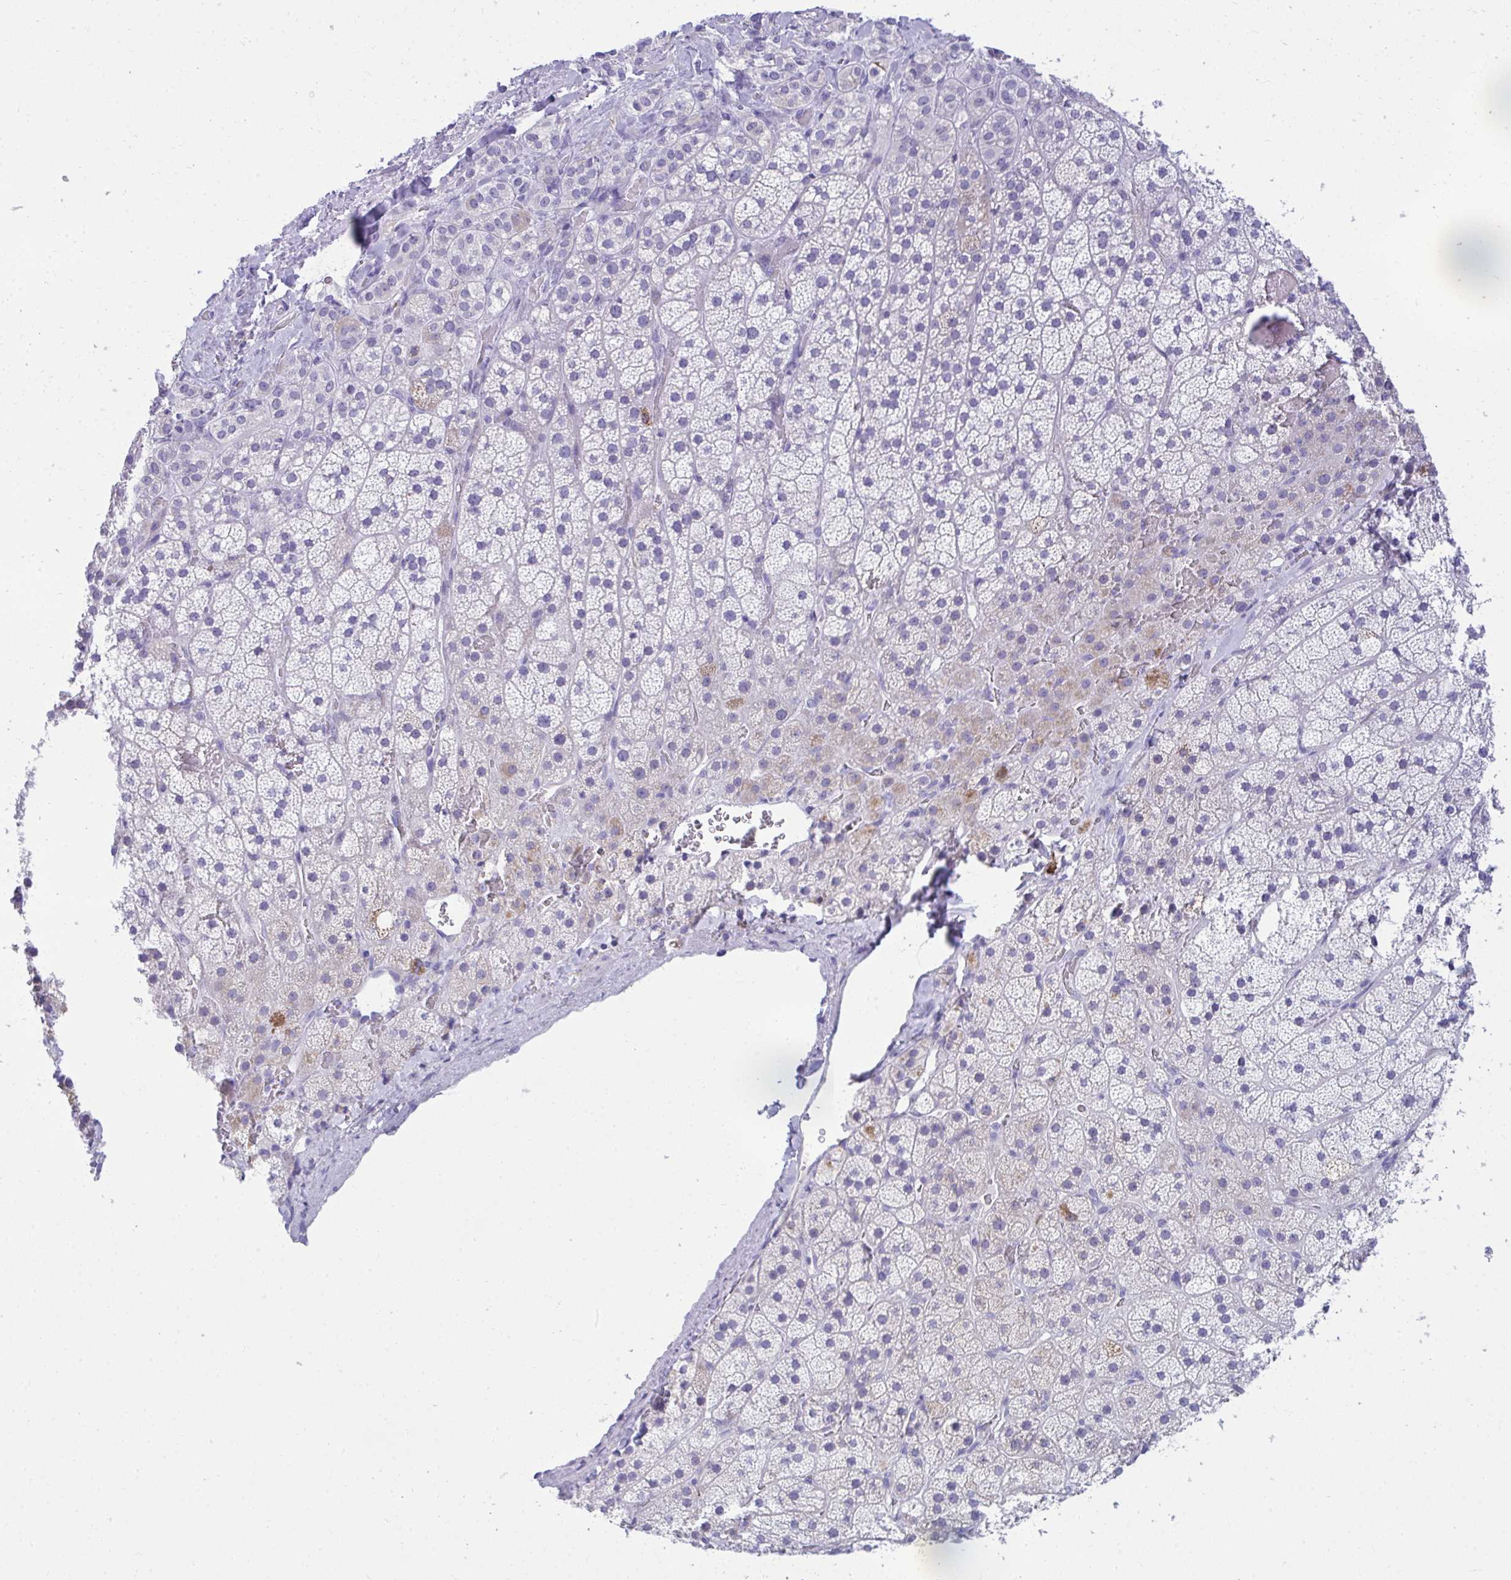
{"staining": {"intensity": "moderate", "quantity": "<25%", "location": "cytoplasmic/membranous"}, "tissue": "adrenal gland", "cell_type": "Glandular cells", "image_type": "normal", "snomed": [{"axis": "morphology", "description": "Normal tissue, NOS"}, {"axis": "topography", "description": "Adrenal gland"}], "caption": "Immunohistochemical staining of benign adrenal gland reveals low levels of moderate cytoplasmic/membranous positivity in about <25% of glandular cells. (DAB (3,3'-diaminobenzidine) IHC, brown staining for protein, blue staining for nuclei).", "gene": "AIG1", "patient": {"sex": "male", "age": 57}}